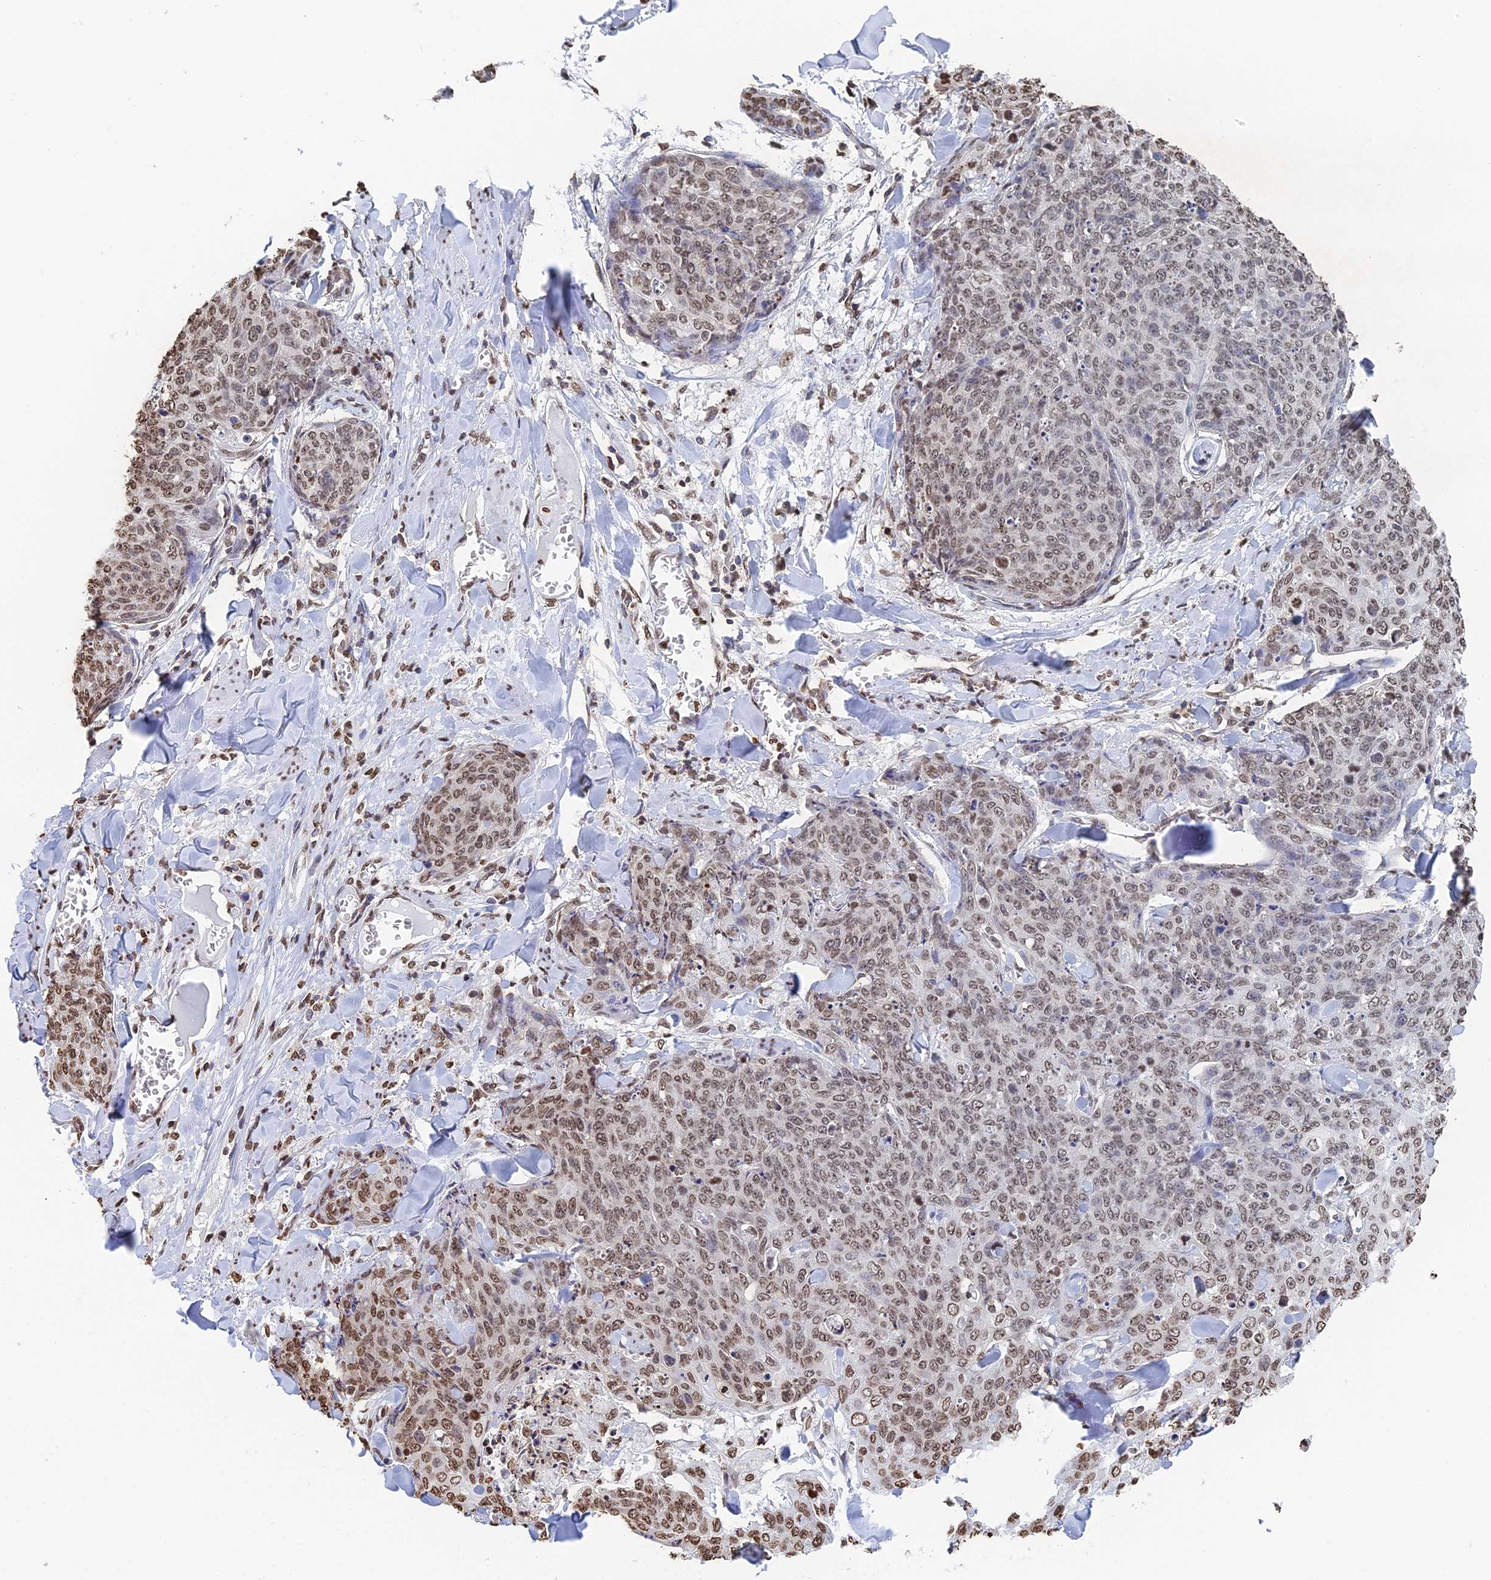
{"staining": {"intensity": "moderate", "quantity": ">75%", "location": "nuclear"}, "tissue": "skin cancer", "cell_type": "Tumor cells", "image_type": "cancer", "snomed": [{"axis": "morphology", "description": "Squamous cell carcinoma, NOS"}, {"axis": "topography", "description": "Skin"}, {"axis": "topography", "description": "Vulva"}], "caption": "Moderate nuclear expression for a protein is appreciated in approximately >75% of tumor cells of skin squamous cell carcinoma using immunohistochemistry (IHC).", "gene": "GBP3", "patient": {"sex": "female", "age": 85}}